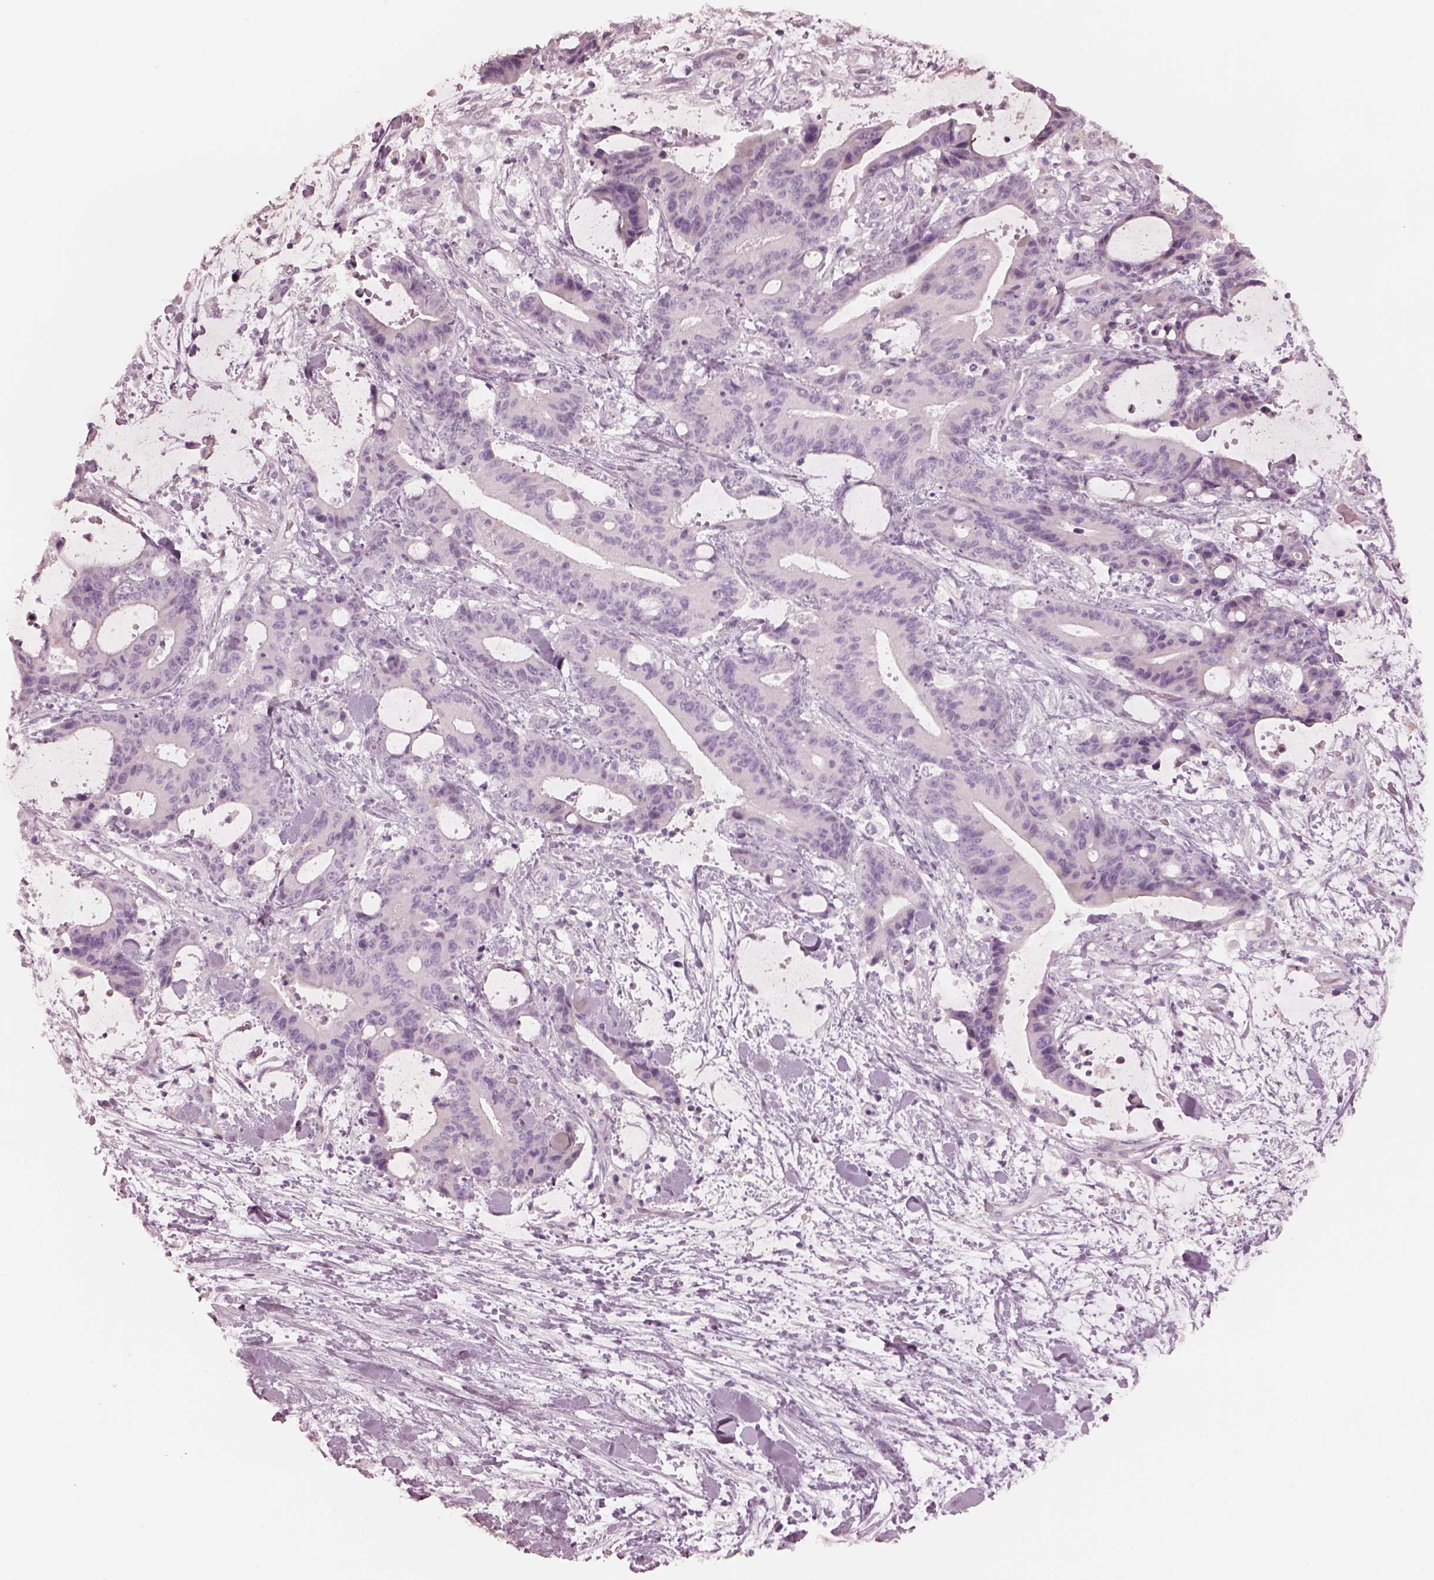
{"staining": {"intensity": "negative", "quantity": "none", "location": "none"}, "tissue": "liver cancer", "cell_type": "Tumor cells", "image_type": "cancer", "snomed": [{"axis": "morphology", "description": "Cholangiocarcinoma"}, {"axis": "topography", "description": "Liver"}], "caption": "Immunohistochemistry histopathology image of human cholangiocarcinoma (liver) stained for a protein (brown), which demonstrates no expression in tumor cells.", "gene": "RSPH9", "patient": {"sex": "female", "age": 73}}